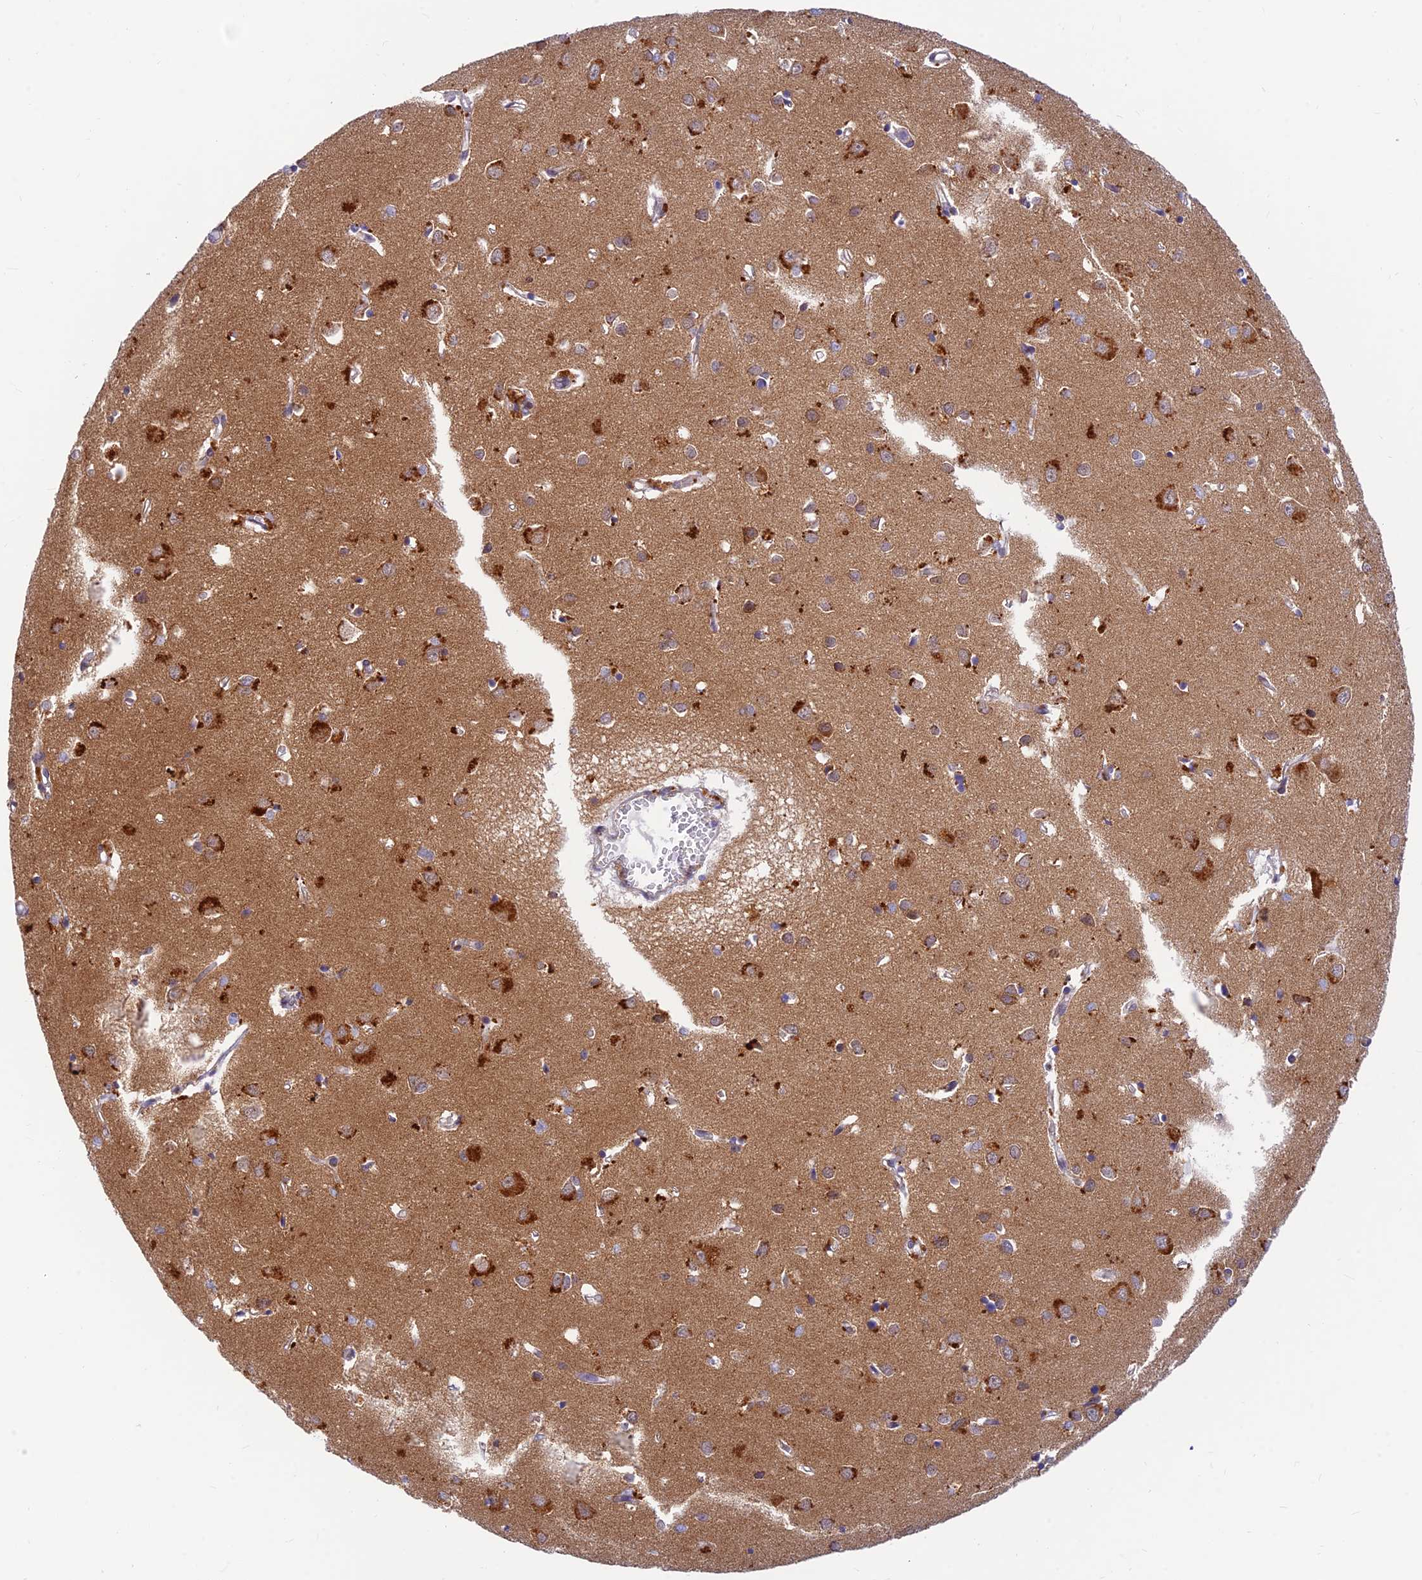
{"staining": {"intensity": "negative", "quantity": "none", "location": "none"}, "tissue": "cerebral cortex", "cell_type": "Endothelial cells", "image_type": "normal", "snomed": [{"axis": "morphology", "description": "Normal tissue, NOS"}, {"axis": "topography", "description": "Cerebral cortex"}], "caption": "The histopathology image reveals no significant positivity in endothelial cells of cerebral cortex.", "gene": "LYSMD2", "patient": {"sex": "female", "age": 64}}